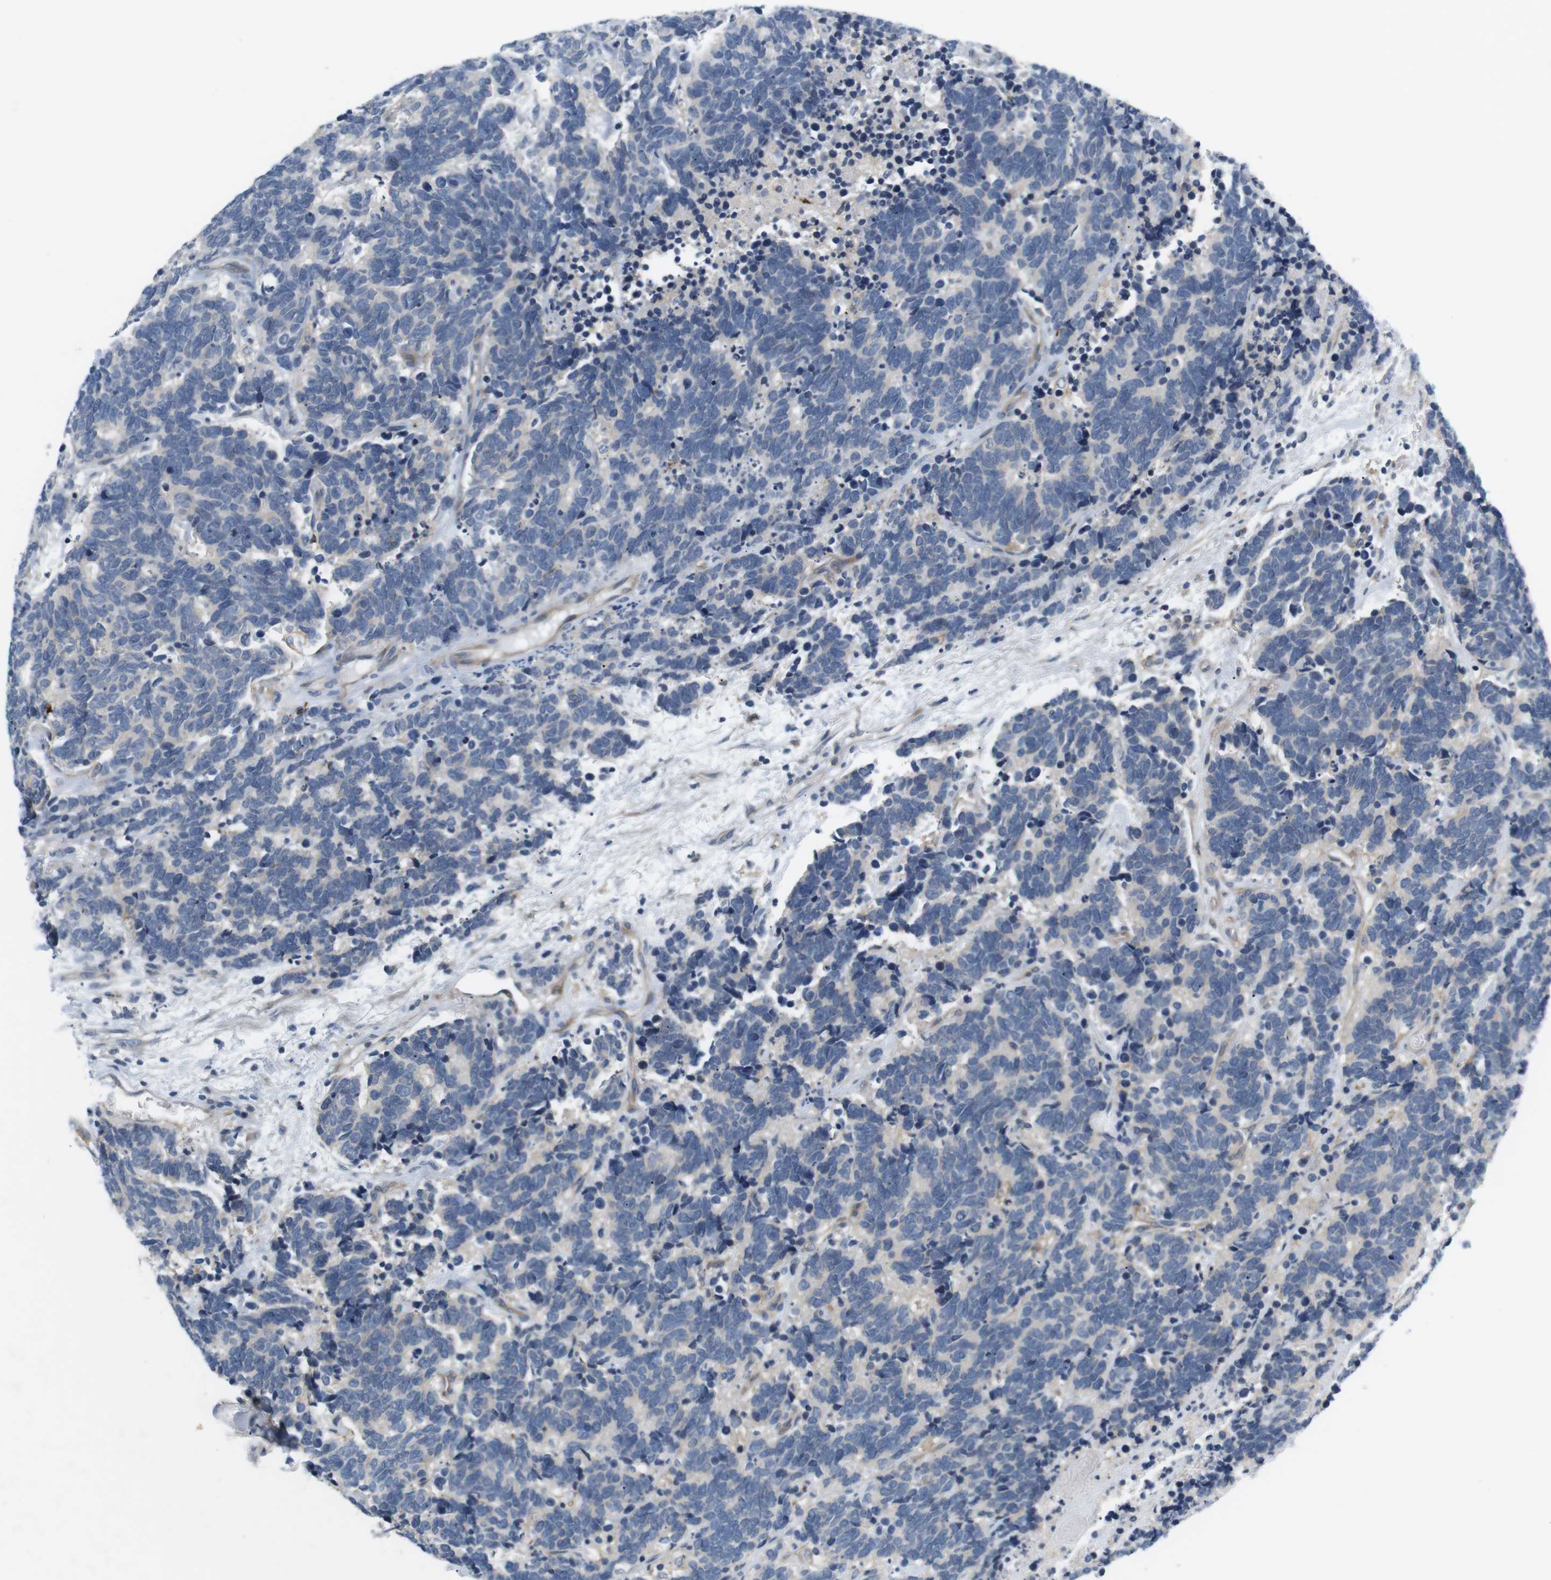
{"staining": {"intensity": "negative", "quantity": "none", "location": "none"}, "tissue": "carcinoid", "cell_type": "Tumor cells", "image_type": "cancer", "snomed": [{"axis": "morphology", "description": "Carcinoma, NOS"}, {"axis": "morphology", "description": "Carcinoid, malignant, NOS"}, {"axis": "topography", "description": "Urinary bladder"}], "caption": "Human malignant carcinoid stained for a protein using IHC demonstrates no positivity in tumor cells.", "gene": "SLC30A1", "patient": {"sex": "male", "age": 57}}